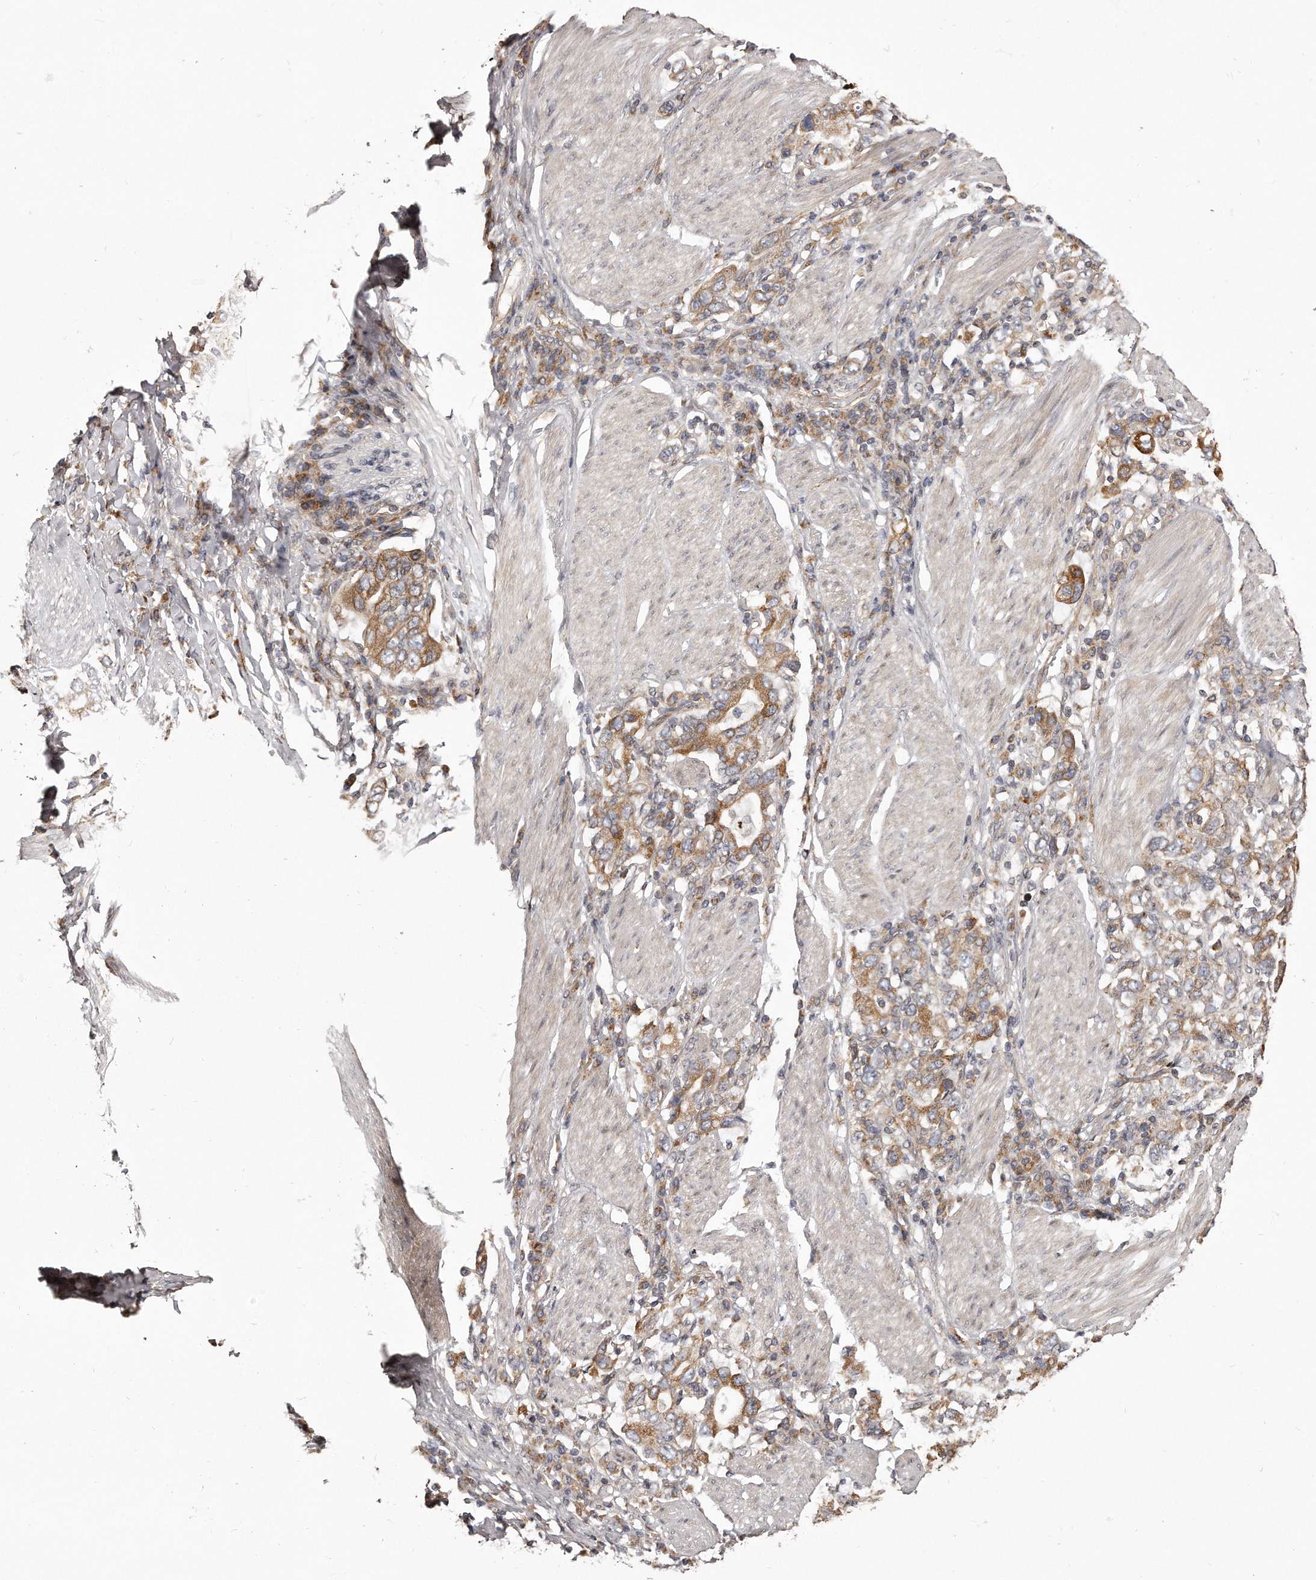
{"staining": {"intensity": "moderate", "quantity": ">75%", "location": "cytoplasmic/membranous"}, "tissue": "stomach cancer", "cell_type": "Tumor cells", "image_type": "cancer", "snomed": [{"axis": "morphology", "description": "Adenocarcinoma, NOS"}, {"axis": "topography", "description": "Stomach, upper"}], "caption": "Protein expression analysis of stomach cancer (adenocarcinoma) displays moderate cytoplasmic/membranous positivity in about >75% of tumor cells. (DAB (3,3'-diaminobenzidine) IHC, brown staining for protein, blue staining for nuclei).", "gene": "TRAPPC14", "patient": {"sex": "male", "age": 62}}